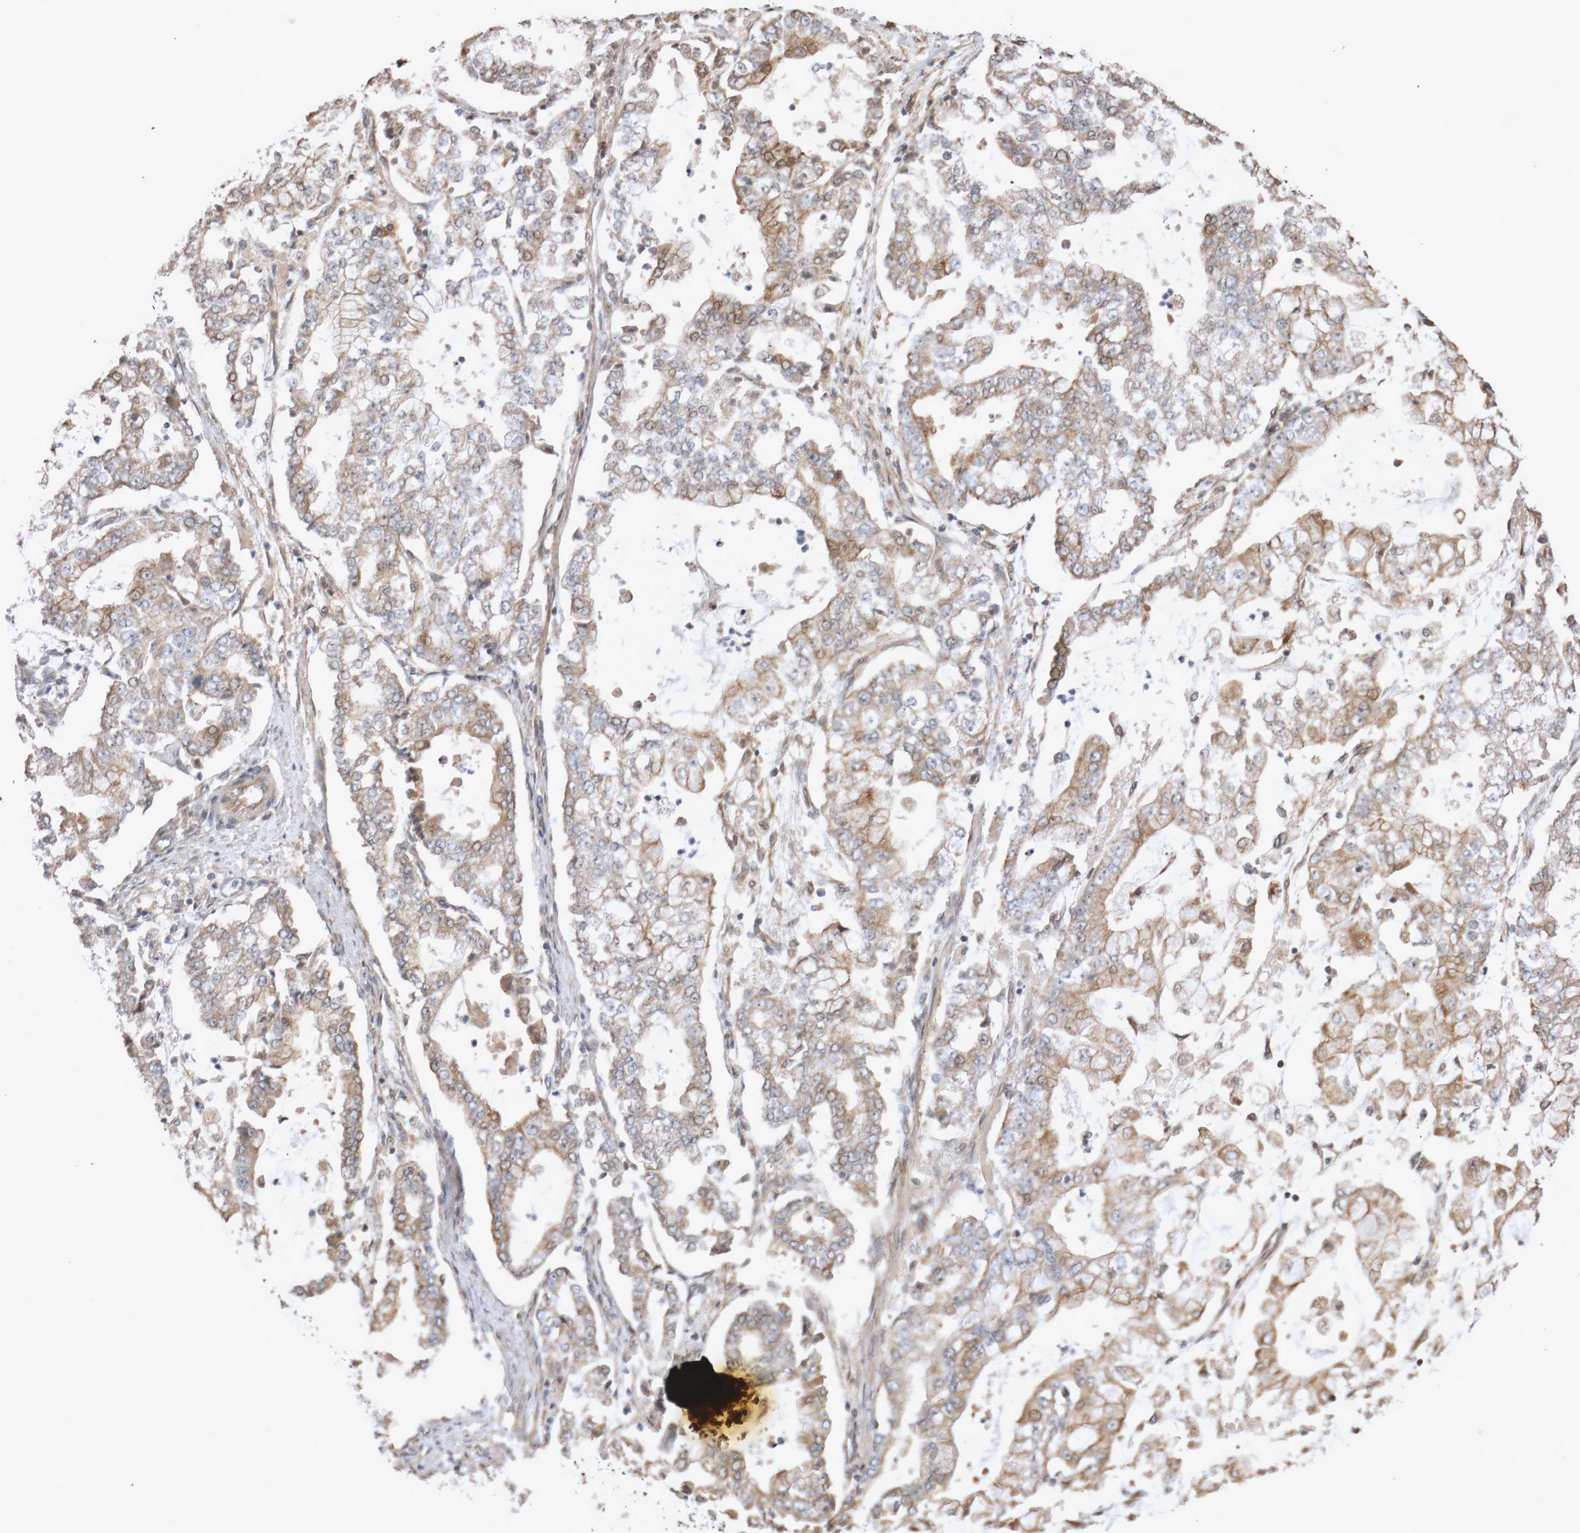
{"staining": {"intensity": "moderate", "quantity": "25%-75%", "location": "cytoplasmic/membranous"}, "tissue": "stomach cancer", "cell_type": "Tumor cells", "image_type": "cancer", "snomed": [{"axis": "morphology", "description": "Adenocarcinoma, NOS"}, {"axis": "topography", "description": "Stomach"}], "caption": "Immunohistochemistry (IHC) (DAB (3,3'-diaminobenzidine)) staining of stomach cancer demonstrates moderate cytoplasmic/membranous protein expression in approximately 25%-75% of tumor cells. (Brightfield microscopy of DAB IHC at high magnification).", "gene": "DPH7", "patient": {"sex": "male", "age": 76}}